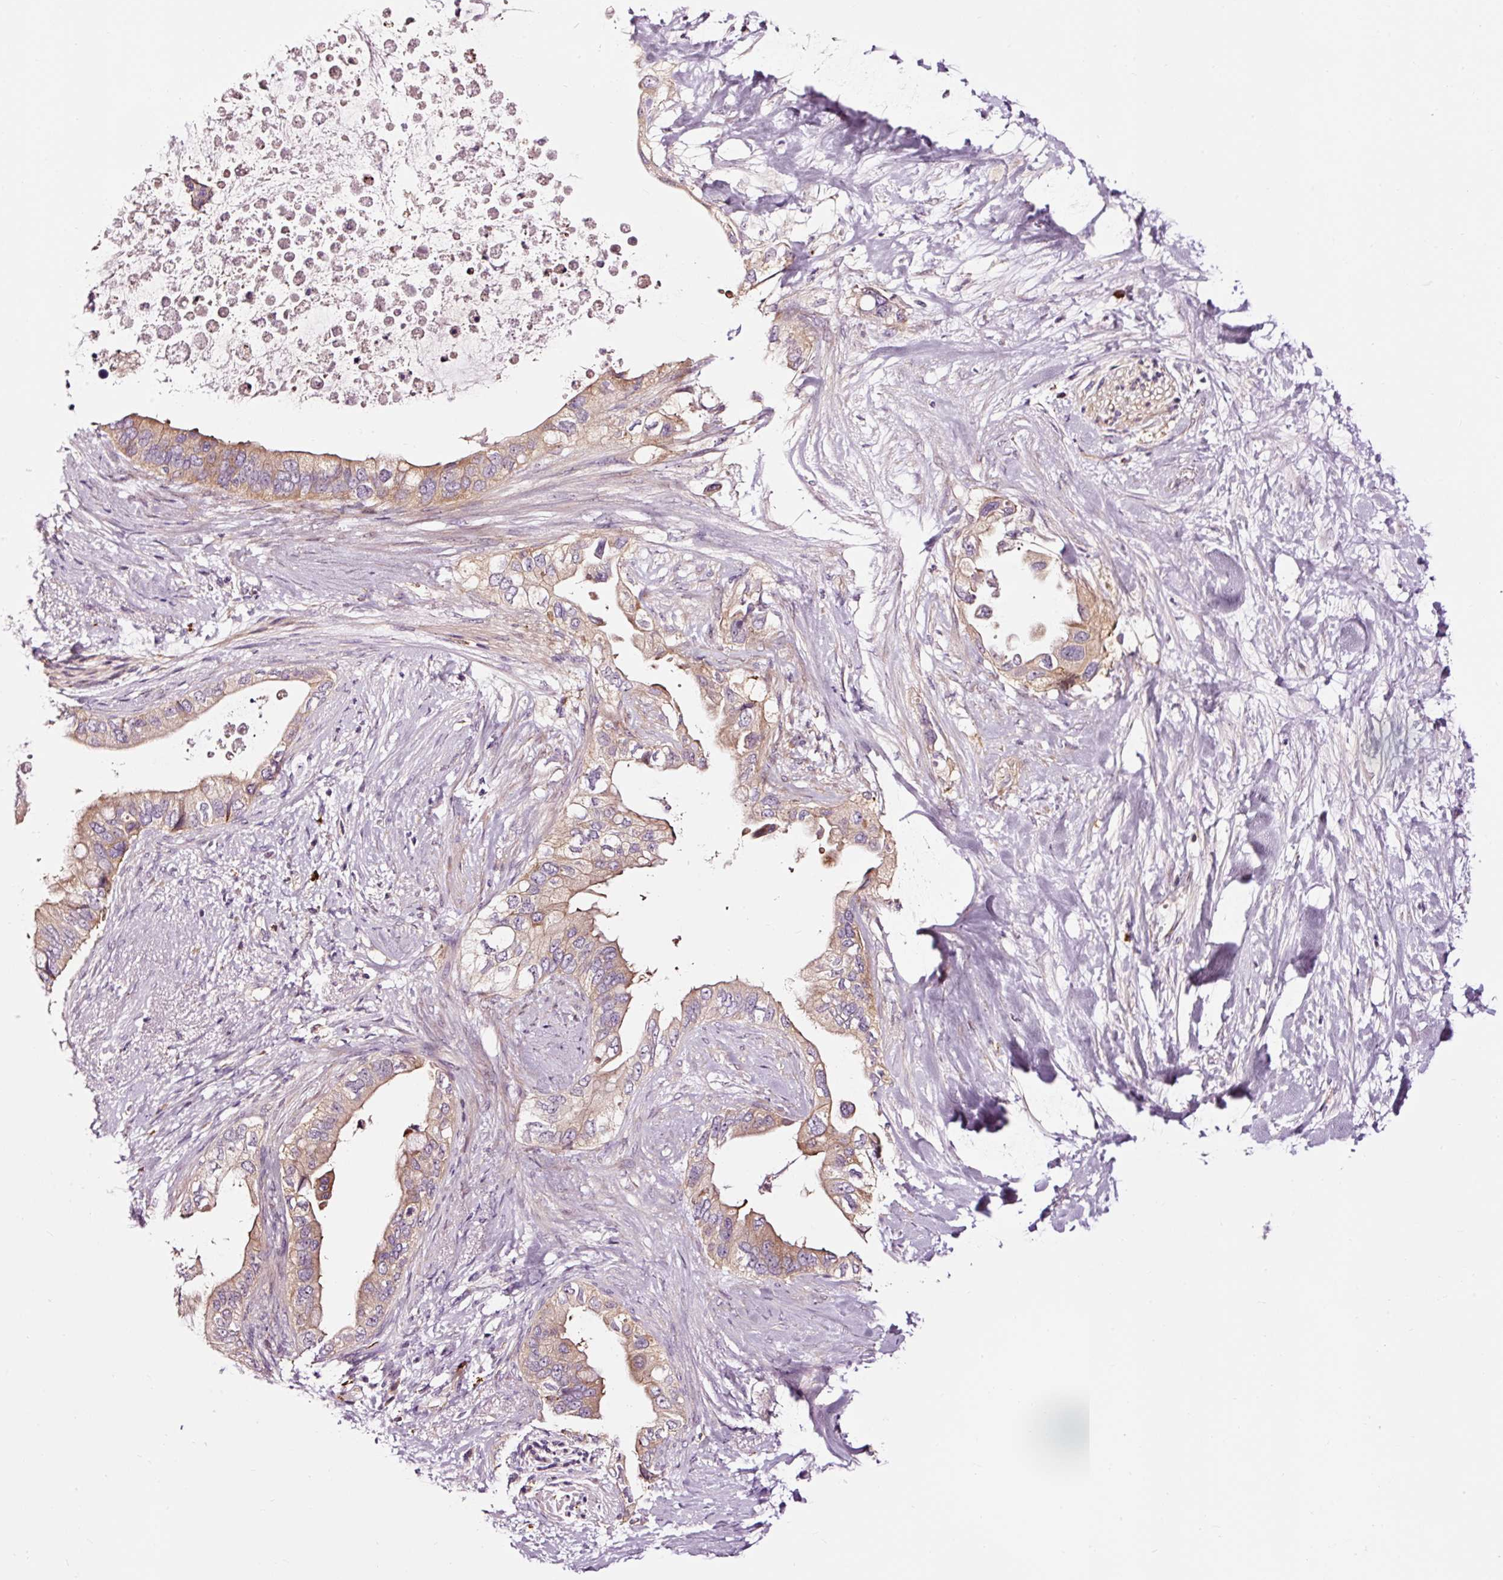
{"staining": {"intensity": "moderate", "quantity": ">75%", "location": "cytoplasmic/membranous"}, "tissue": "pancreatic cancer", "cell_type": "Tumor cells", "image_type": "cancer", "snomed": [{"axis": "morphology", "description": "Adenocarcinoma, NOS"}, {"axis": "topography", "description": "Pancreas"}], "caption": "High-magnification brightfield microscopy of pancreatic cancer stained with DAB (3,3'-diaminobenzidine) (brown) and counterstained with hematoxylin (blue). tumor cells exhibit moderate cytoplasmic/membranous expression is identified in about>75% of cells. Nuclei are stained in blue.", "gene": "UTP14A", "patient": {"sex": "female", "age": 56}}